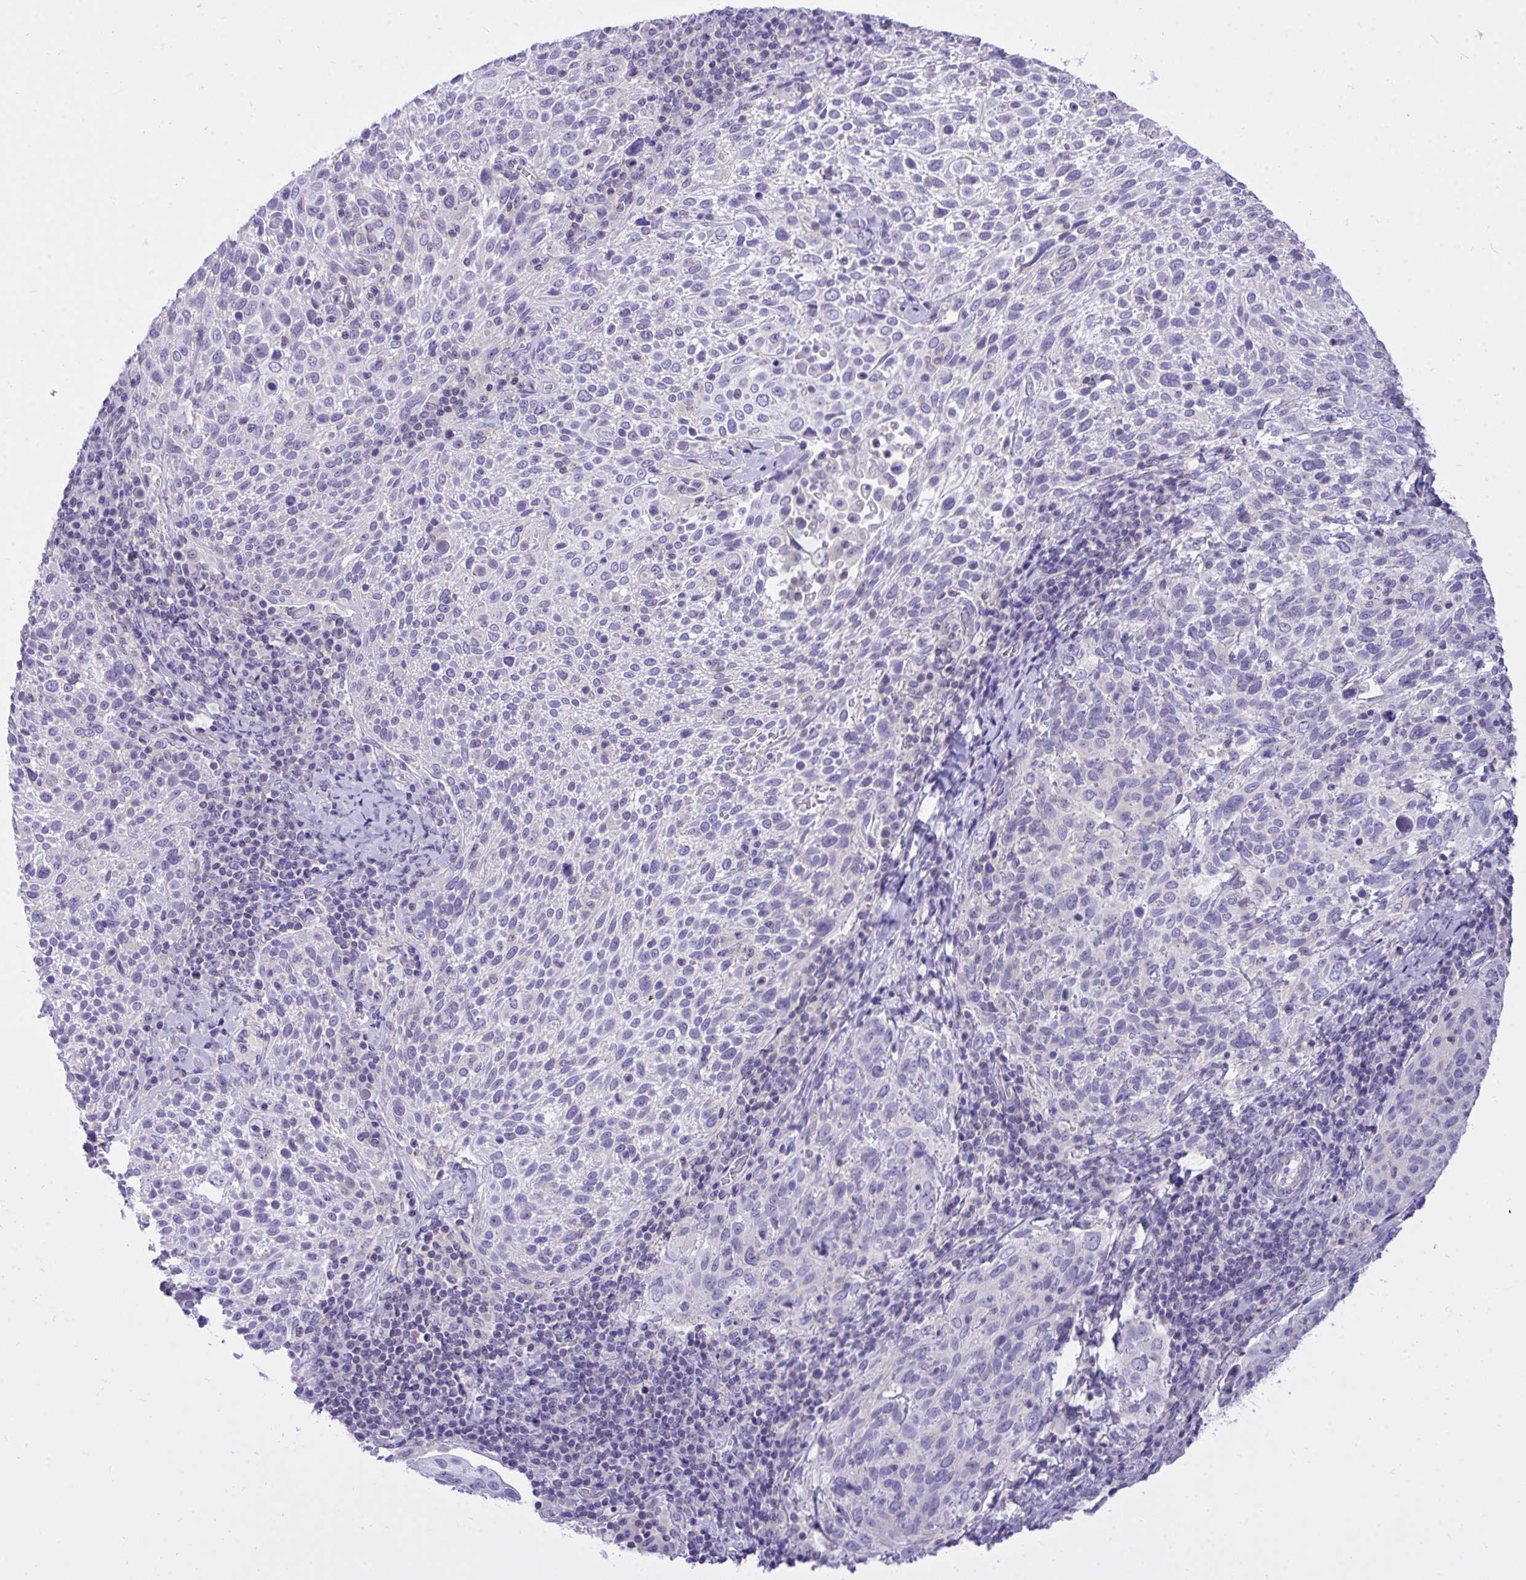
{"staining": {"intensity": "negative", "quantity": "none", "location": "none"}, "tissue": "cervical cancer", "cell_type": "Tumor cells", "image_type": "cancer", "snomed": [{"axis": "morphology", "description": "Squamous cell carcinoma, NOS"}, {"axis": "topography", "description": "Cervix"}], "caption": "This photomicrograph is of squamous cell carcinoma (cervical) stained with immunohistochemistry (IHC) to label a protein in brown with the nuclei are counter-stained blue. There is no expression in tumor cells.", "gene": "TLN2", "patient": {"sex": "female", "age": 61}}